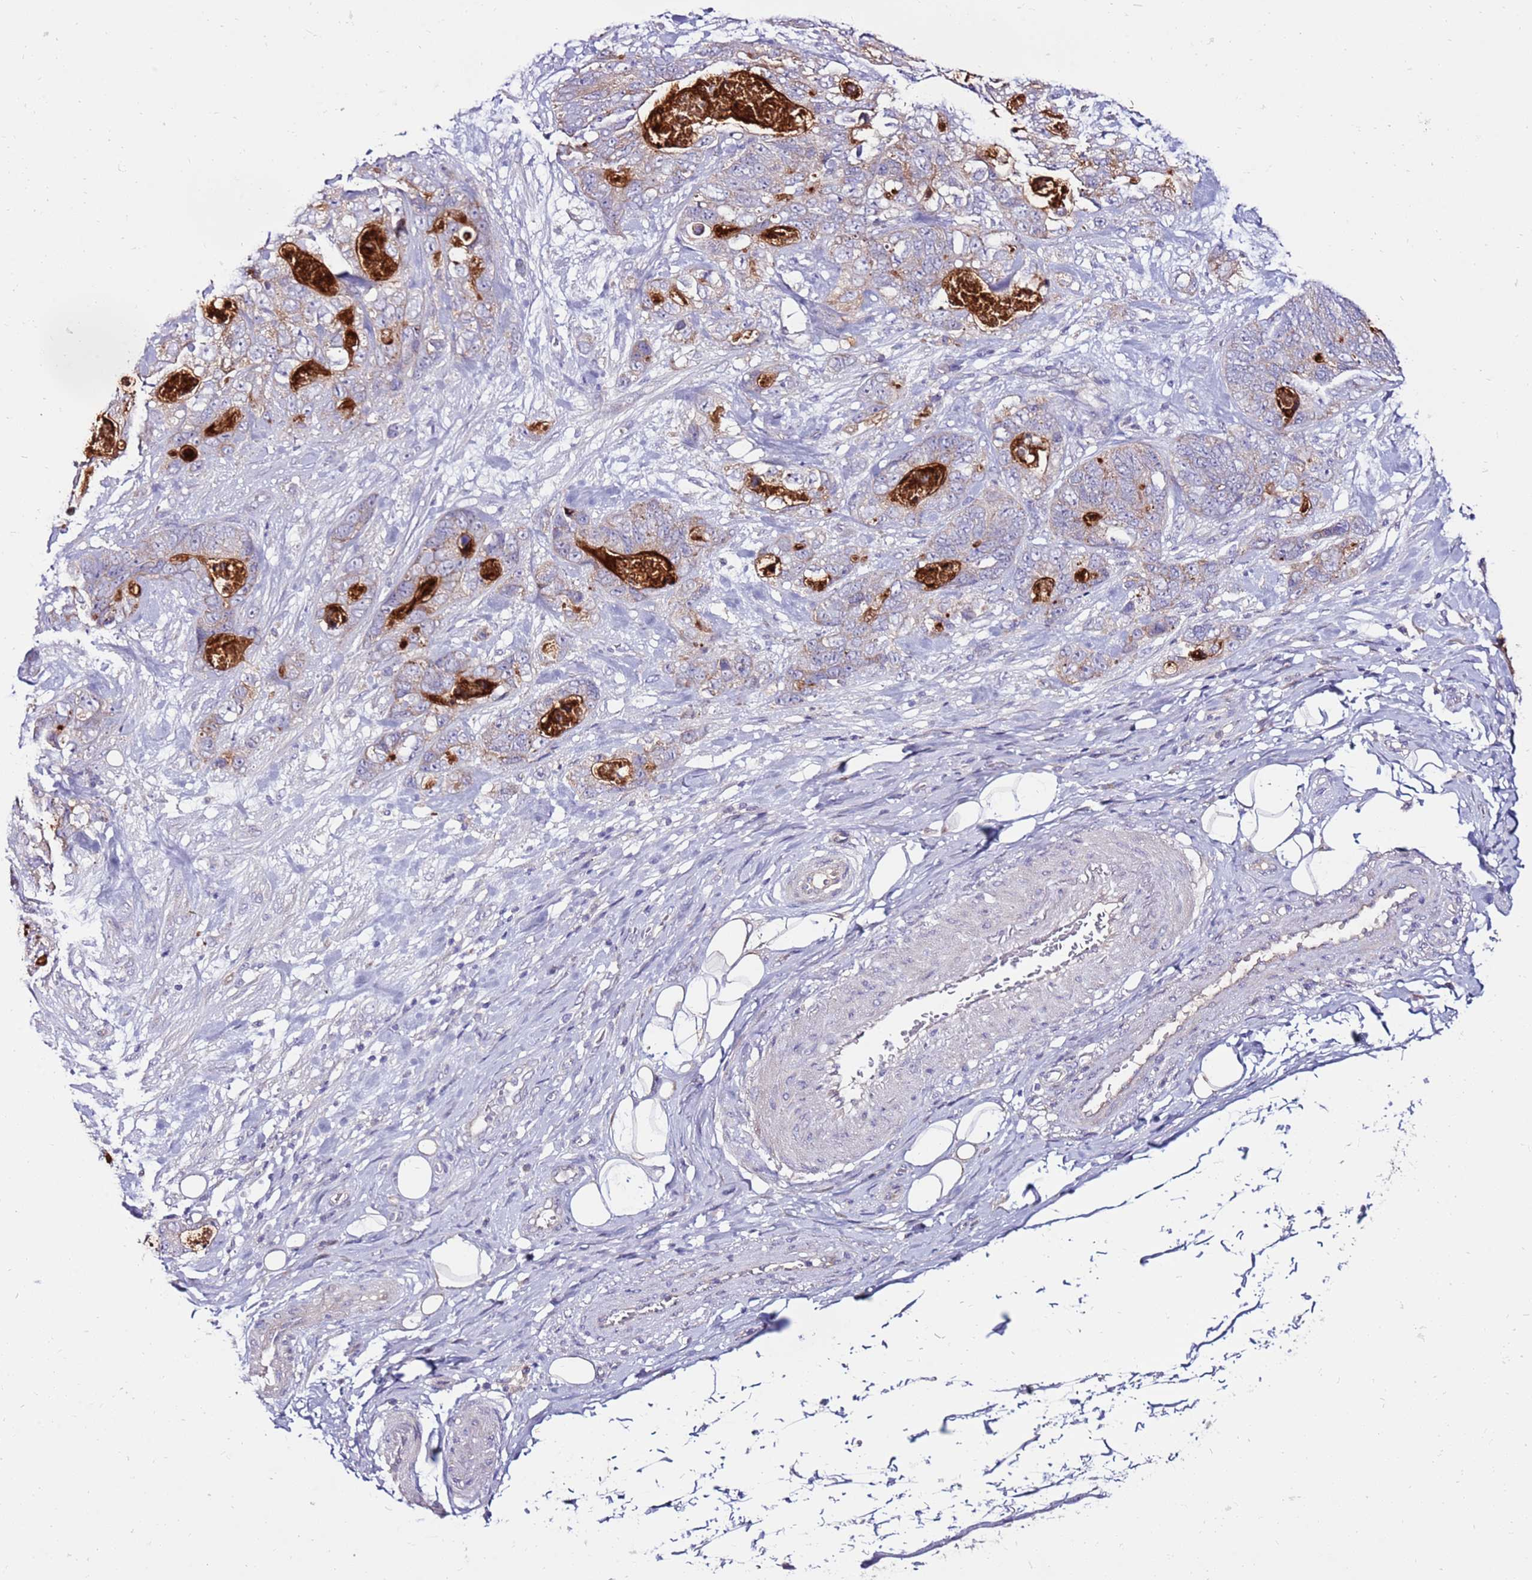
{"staining": {"intensity": "moderate", "quantity": "<25%", "location": "cytoplasmic/membranous"}, "tissue": "stomach cancer", "cell_type": "Tumor cells", "image_type": "cancer", "snomed": [{"axis": "morphology", "description": "Normal tissue, NOS"}, {"axis": "morphology", "description": "Adenocarcinoma, NOS"}, {"axis": "topography", "description": "Stomach"}], "caption": "Protein expression analysis of stomach cancer exhibits moderate cytoplasmic/membranous staining in about <25% of tumor cells.", "gene": "SLC44A4", "patient": {"sex": "female", "age": 89}}